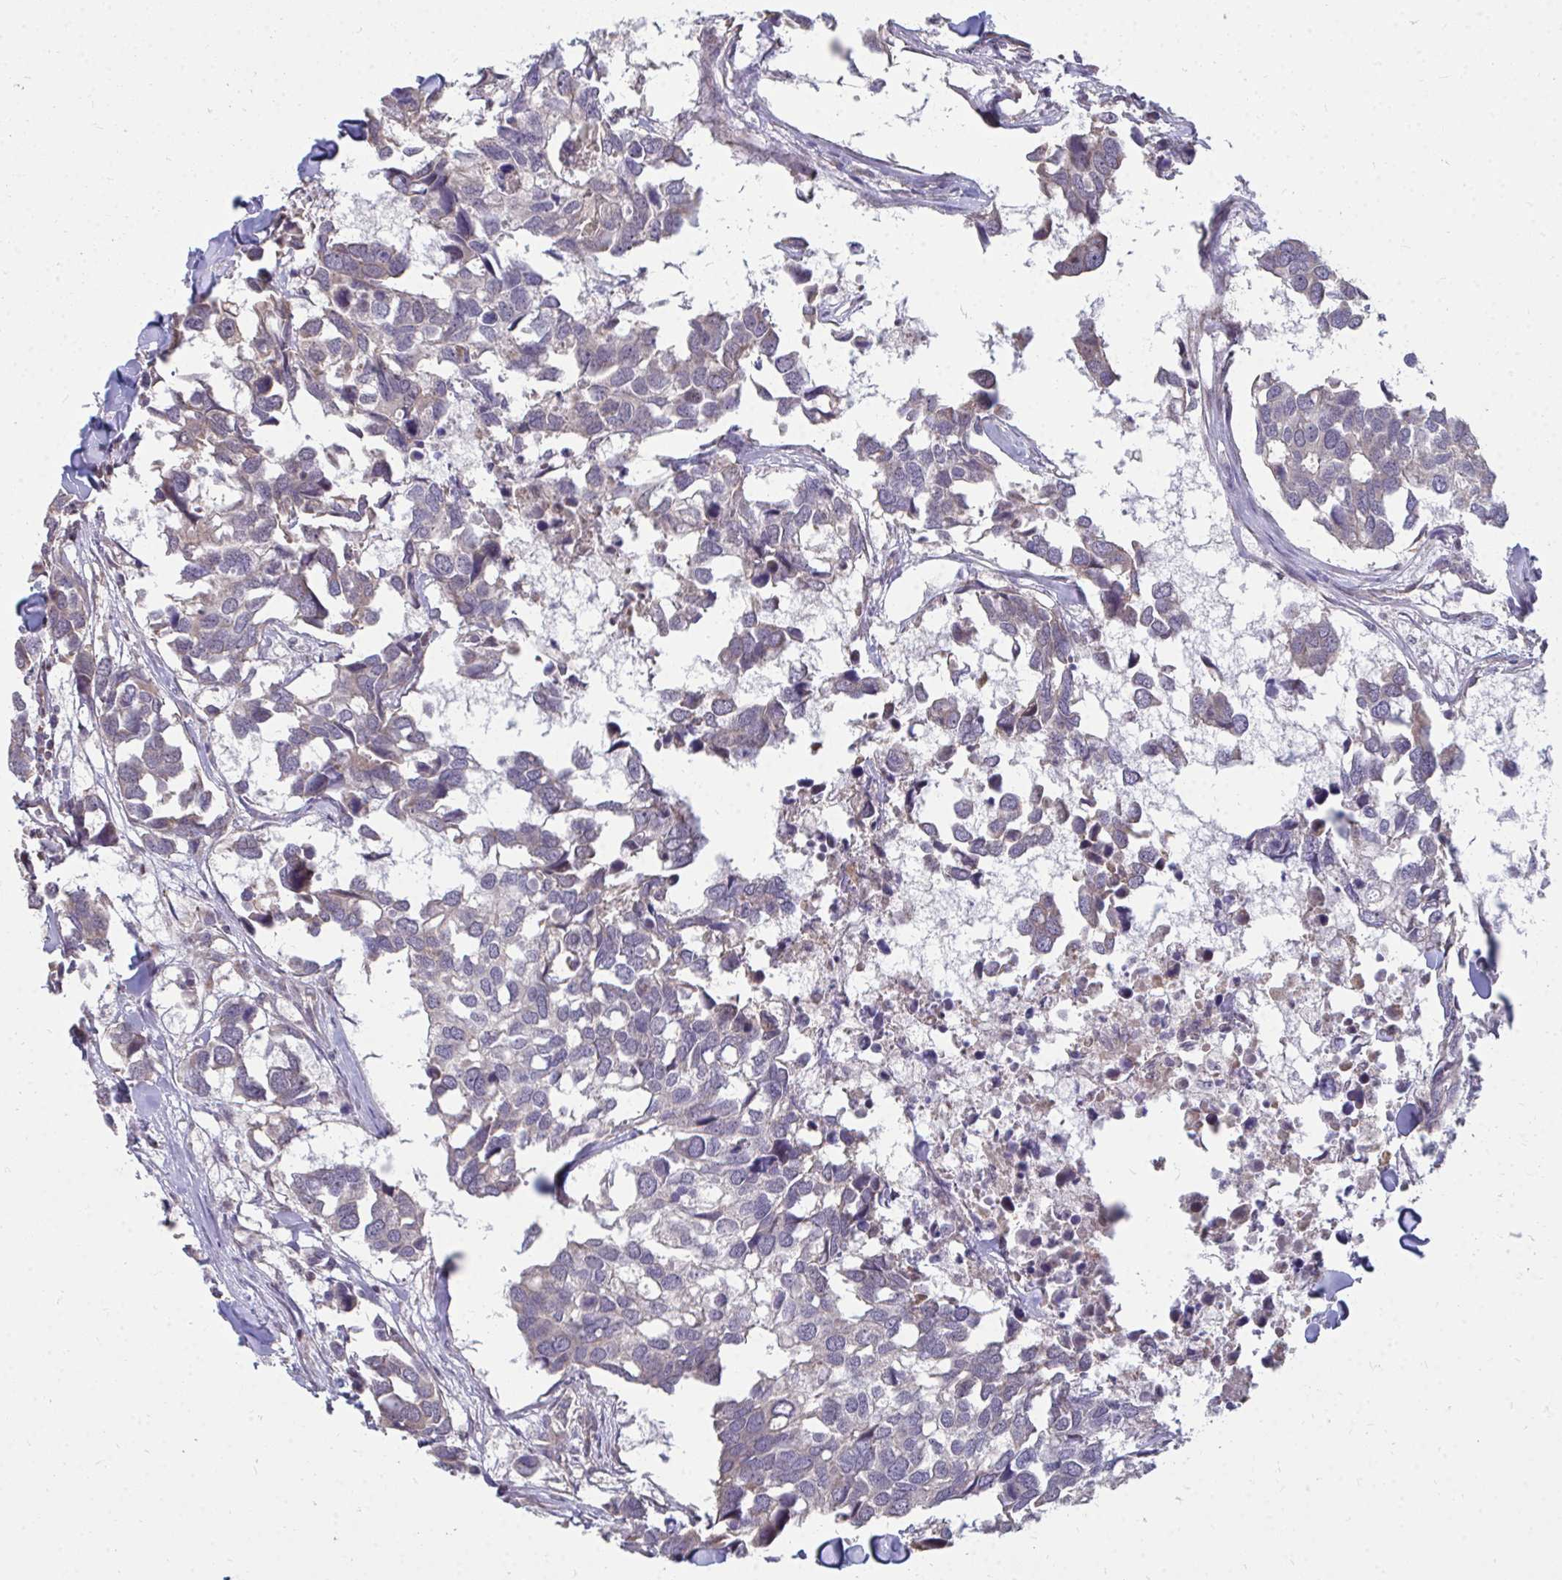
{"staining": {"intensity": "weak", "quantity": "<25%", "location": "cytoplasmic/membranous"}, "tissue": "breast cancer", "cell_type": "Tumor cells", "image_type": "cancer", "snomed": [{"axis": "morphology", "description": "Duct carcinoma"}, {"axis": "topography", "description": "Breast"}], "caption": "IHC photomicrograph of human breast cancer stained for a protein (brown), which shows no positivity in tumor cells. The staining was performed using DAB (3,3'-diaminobenzidine) to visualize the protein expression in brown, while the nuclei were stained in blue with hematoxylin (Magnification: 20x).", "gene": "DNAJA2", "patient": {"sex": "female", "age": 83}}